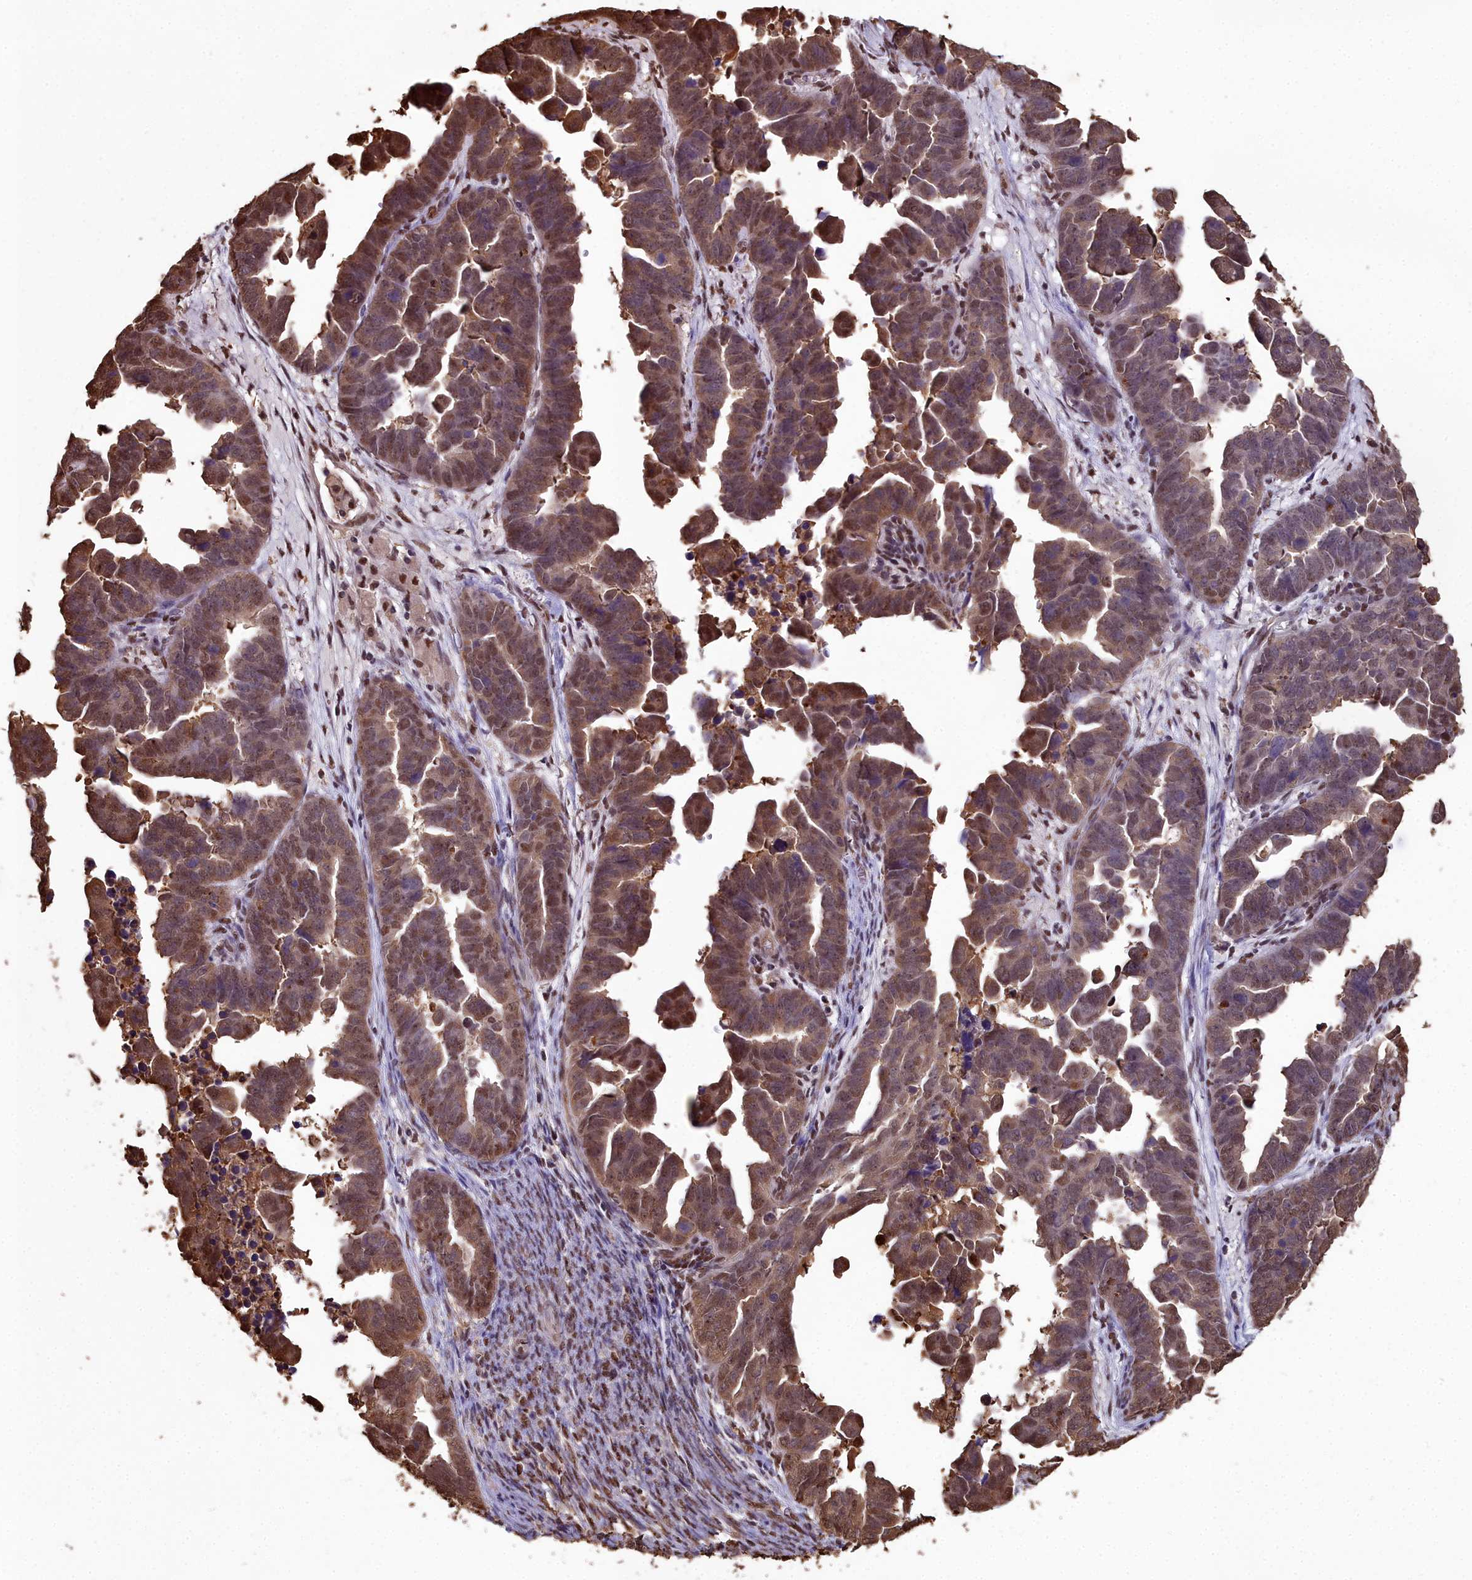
{"staining": {"intensity": "moderate", "quantity": ">75%", "location": "cytoplasmic/membranous,nuclear"}, "tissue": "endometrial cancer", "cell_type": "Tumor cells", "image_type": "cancer", "snomed": [{"axis": "morphology", "description": "Adenocarcinoma, NOS"}, {"axis": "topography", "description": "Endometrium"}], "caption": "Immunohistochemistry histopathology image of endometrial cancer stained for a protein (brown), which reveals medium levels of moderate cytoplasmic/membranous and nuclear expression in approximately >75% of tumor cells.", "gene": "GAPDH", "patient": {"sex": "female", "age": 75}}